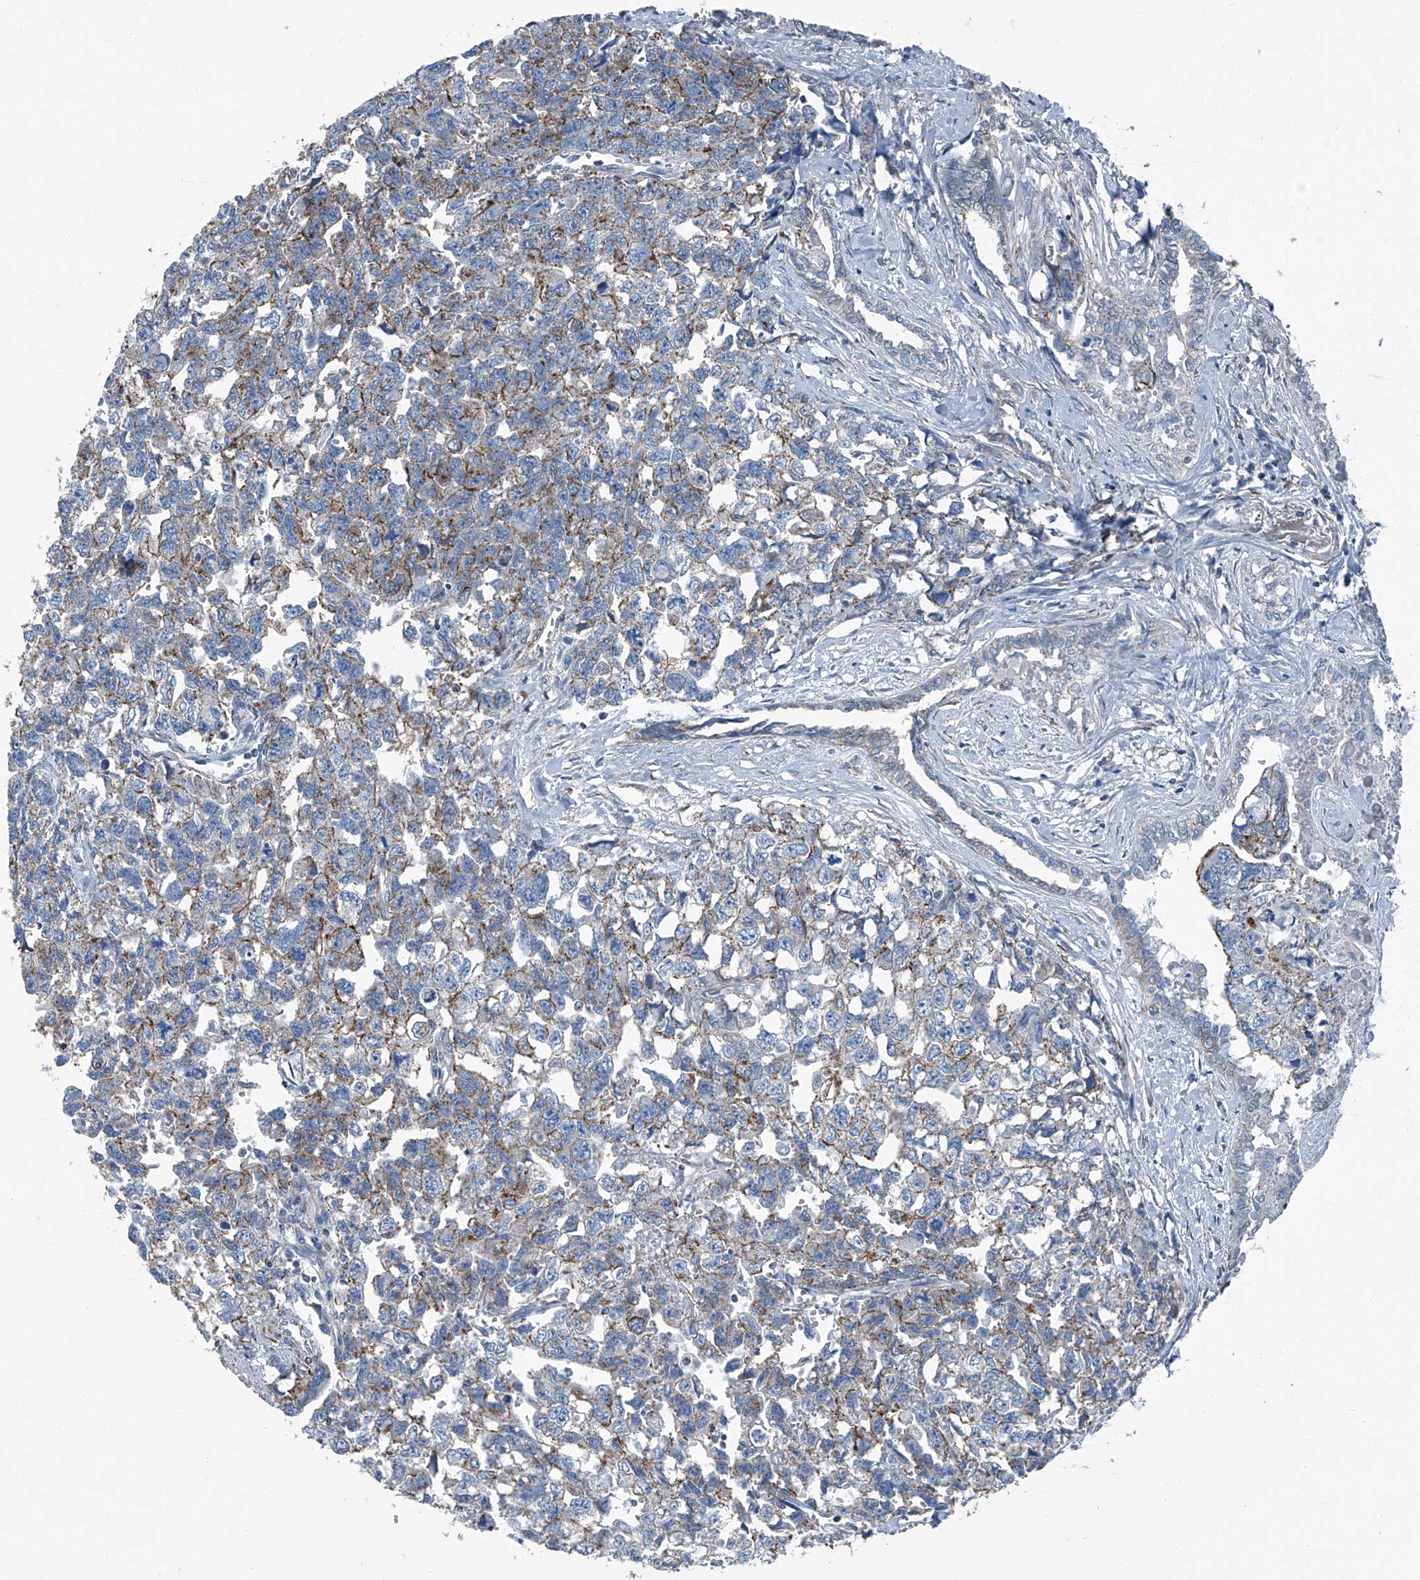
{"staining": {"intensity": "moderate", "quantity": "25%-75%", "location": "cytoplasmic/membranous"}, "tissue": "testis cancer", "cell_type": "Tumor cells", "image_type": "cancer", "snomed": [{"axis": "morphology", "description": "Carcinoma, Embryonal, NOS"}, {"axis": "topography", "description": "Testis"}], "caption": "Protein staining displays moderate cytoplasmic/membranous staining in about 25%-75% of tumor cells in testis cancer. Immunohistochemistry (ihc) stains the protein of interest in brown and the nuclei are stained blue.", "gene": "SEPTIN7", "patient": {"sex": "male", "age": 31}}